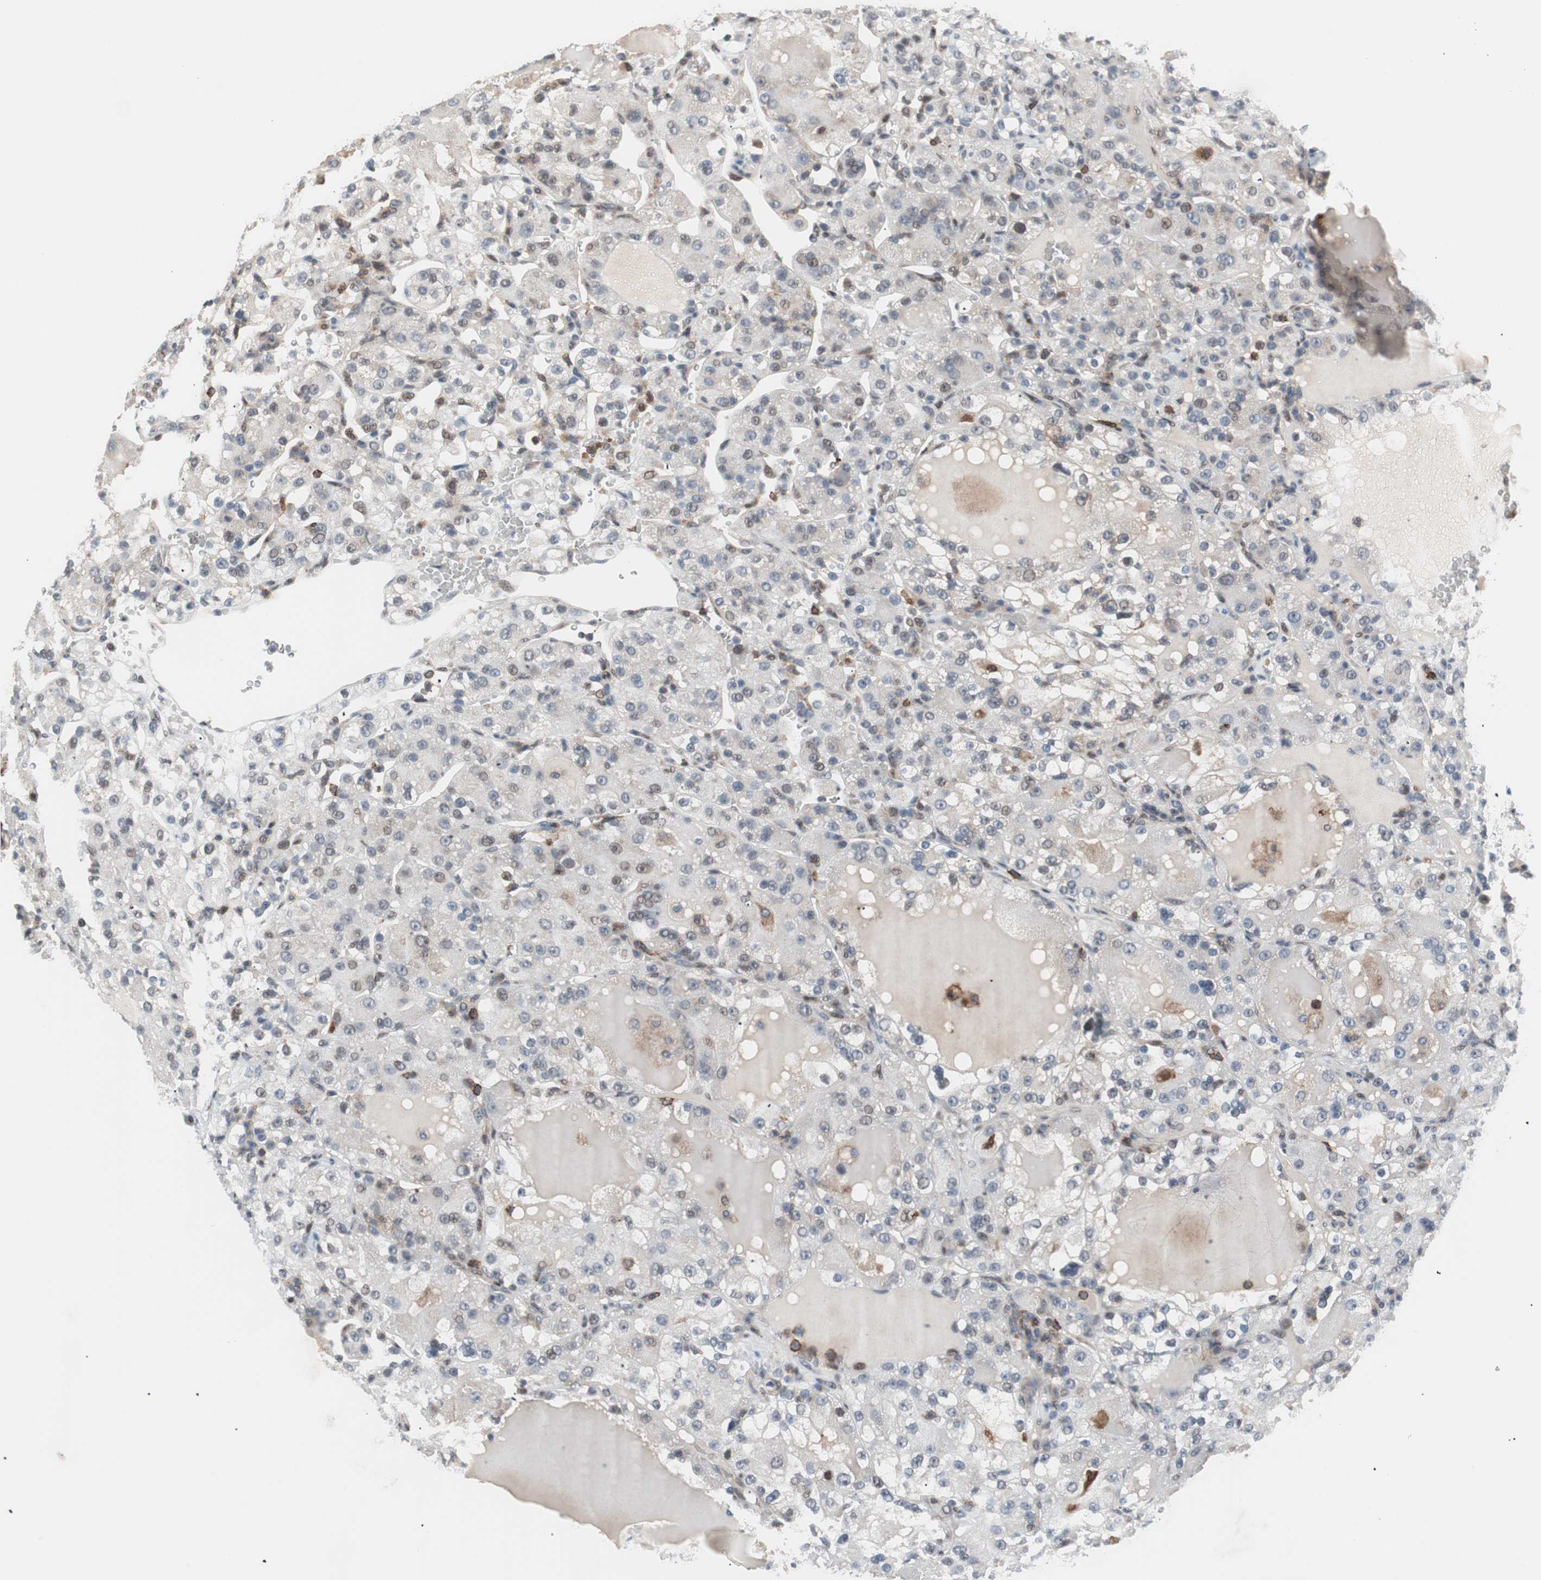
{"staining": {"intensity": "weak", "quantity": "<25%", "location": "cytoplasmic/membranous"}, "tissue": "renal cancer", "cell_type": "Tumor cells", "image_type": "cancer", "snomed": [{"axis": "morphology", "description": "Normal tissue, NOS"}, {"axis": "morphology", "description": "Adenocarcinoma, NOS"}, {"axis": "topography", "description": "Kidney"}], "caption": "Adenocarcinoma (renal) stained for a protein using immunohistochemistry demonstrates no staining tumor cells.", "gene": "POLH", "patient": {"sex": "male", "age": 61}}